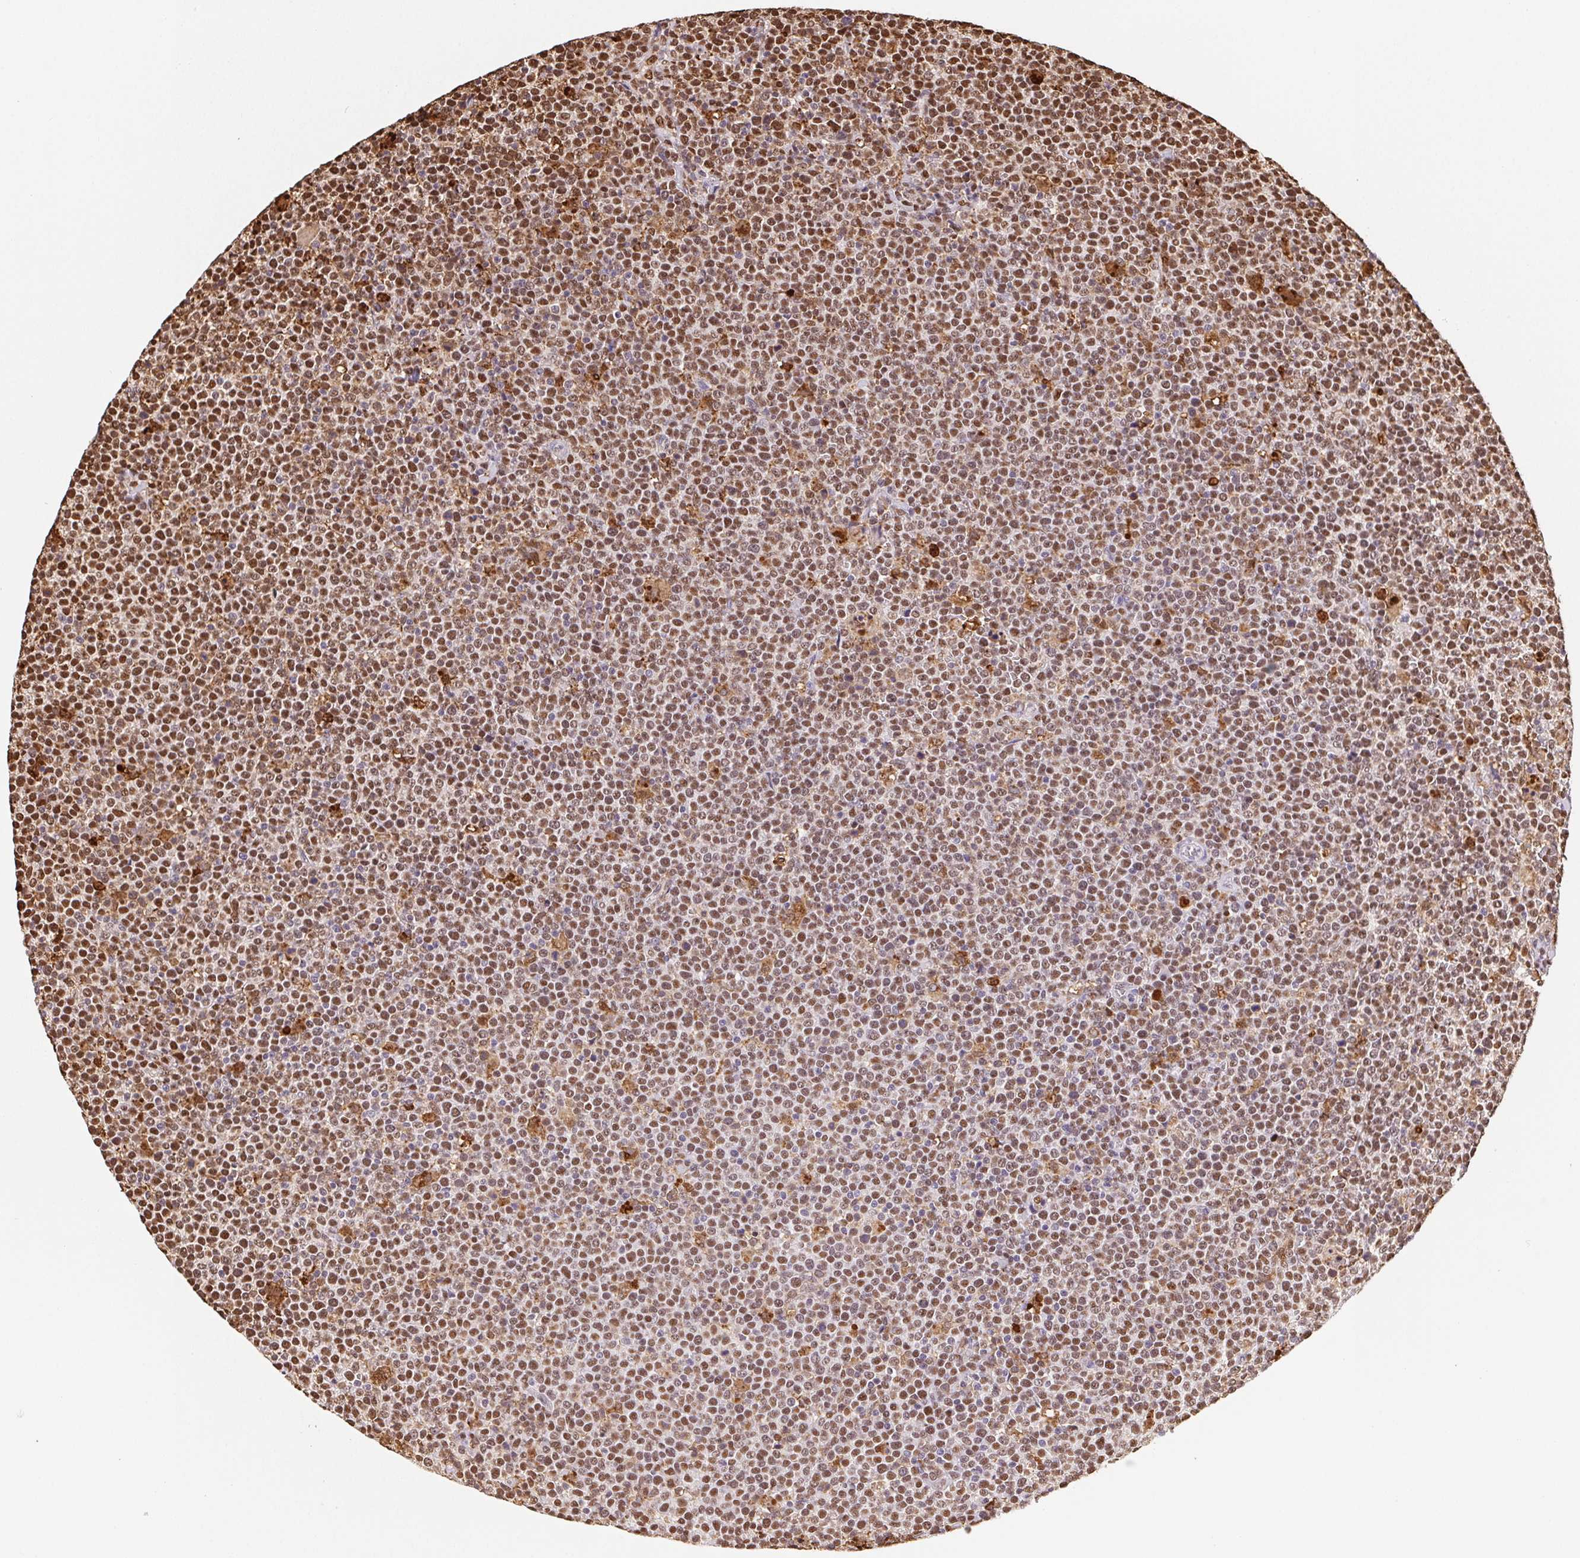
{"staining": {"intensity": "moderate", "quantity": ">75%", "location": "nuclear"}, "tissue": "lymphoma", "cell_type": "Tumor cells", "image_type": "cancer", "snomed": [{"axis": "morphology", "description": "Malignant lymphoma, non-Hodgkin's type, High grade"}, {"axis": "topography", "description": "Lymph node"}], "caption": "This photomicrograph demonstrates IHC staining of human lymphoma, with medium moderate nuclear staining in about >75% of tumor cells.", "gene": "SET", "patient": {"sex": "male", "age": 61}}